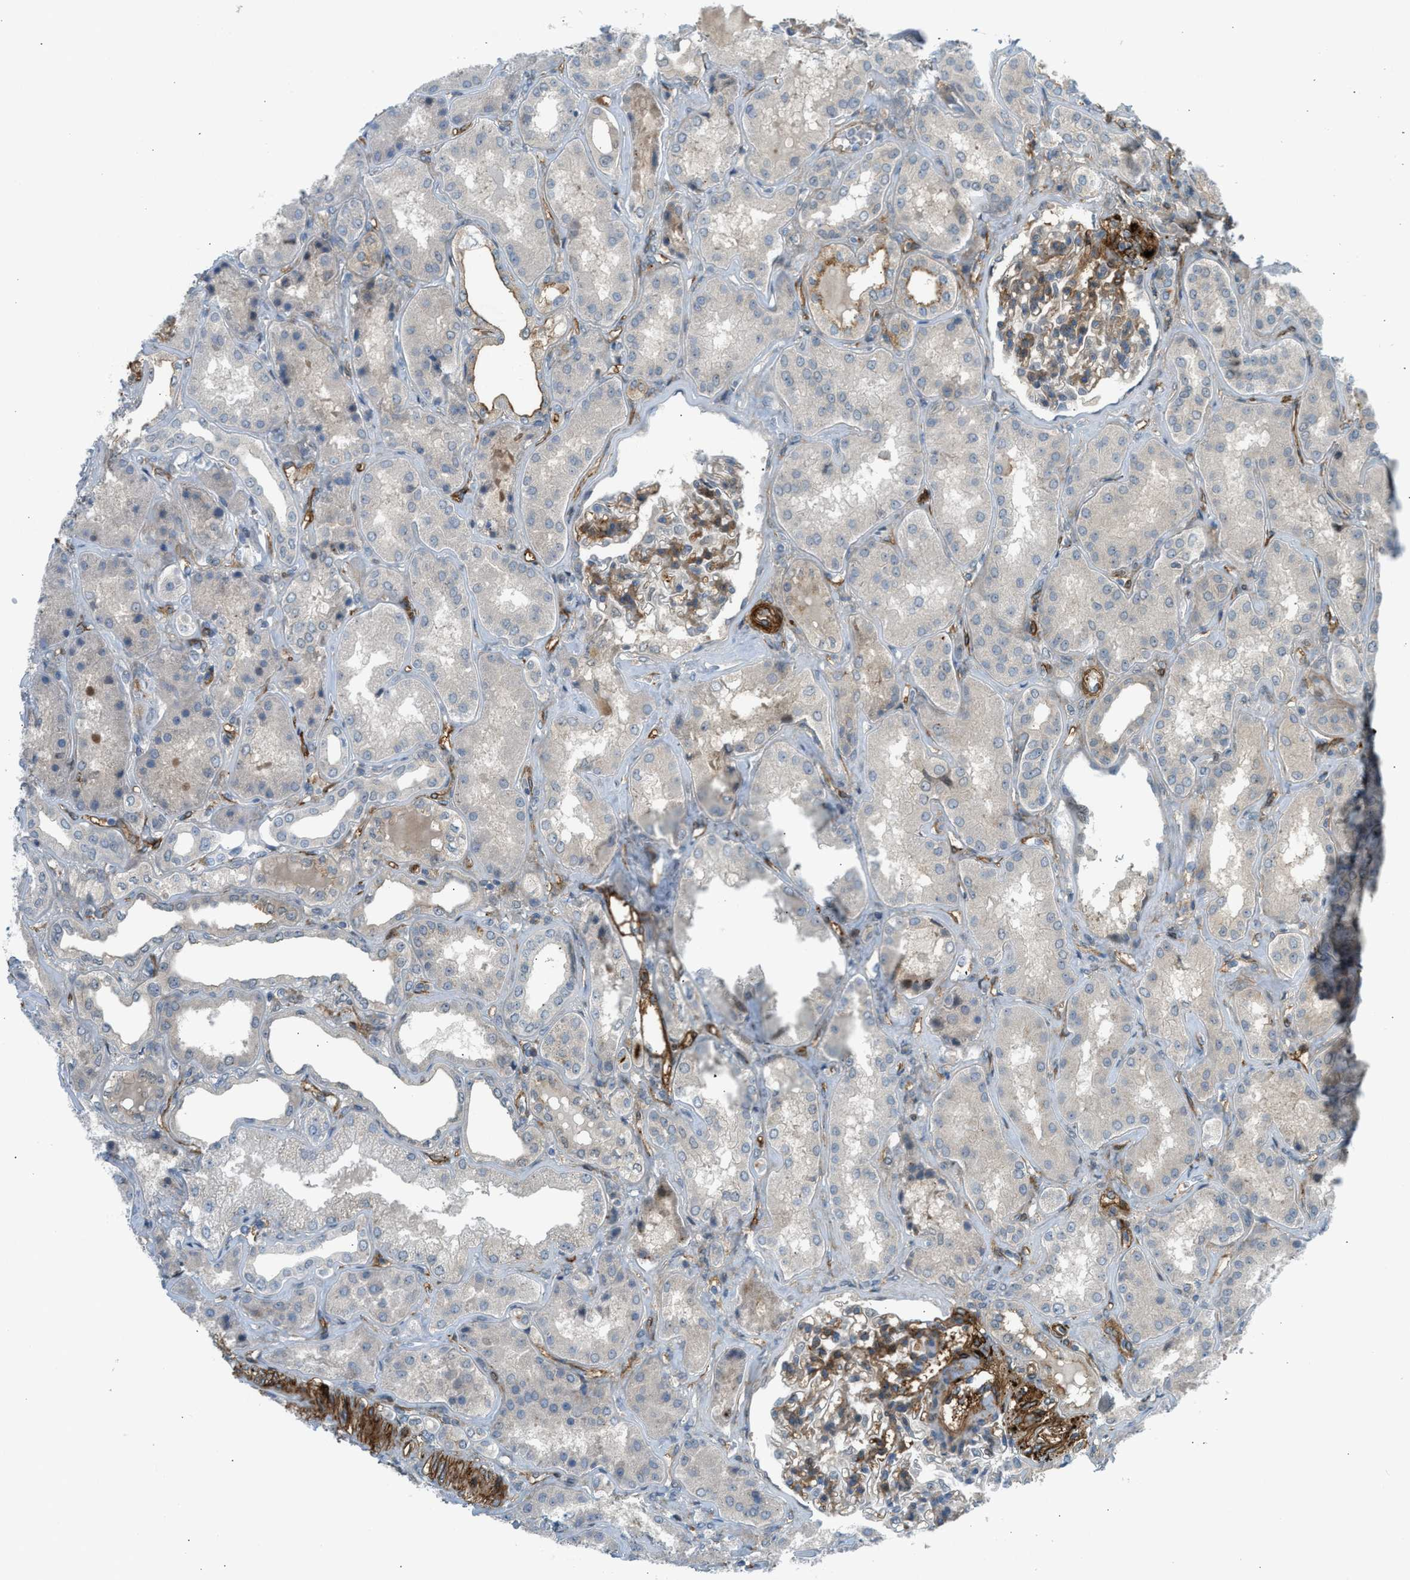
{"staining": {"intensity": "moderate", "quantity": ">75%", "location": "cytoplasmic/membranous"}, "tissue": "kidney", "cell_type": "Cells in glomeruli", "image_type": "normal", "snomed": [{"axis": "morphology", "description": "Normal tissue, NOS"}, {"axis": "topography", "description": "Kidney"}], "caption": "Immunohistochemistry (IHC) histopathology image of normal kidney: kidney stained using immunohistochemistry exhibits medium levels of moderate protein expression localized specifically in the cytoplasmic/membranous of cells in glomeruli, appearing as a cytoplasmic/membranous brown color.", "gene": "EDNRA", "patient": {"sex": "female", "age": 56}}